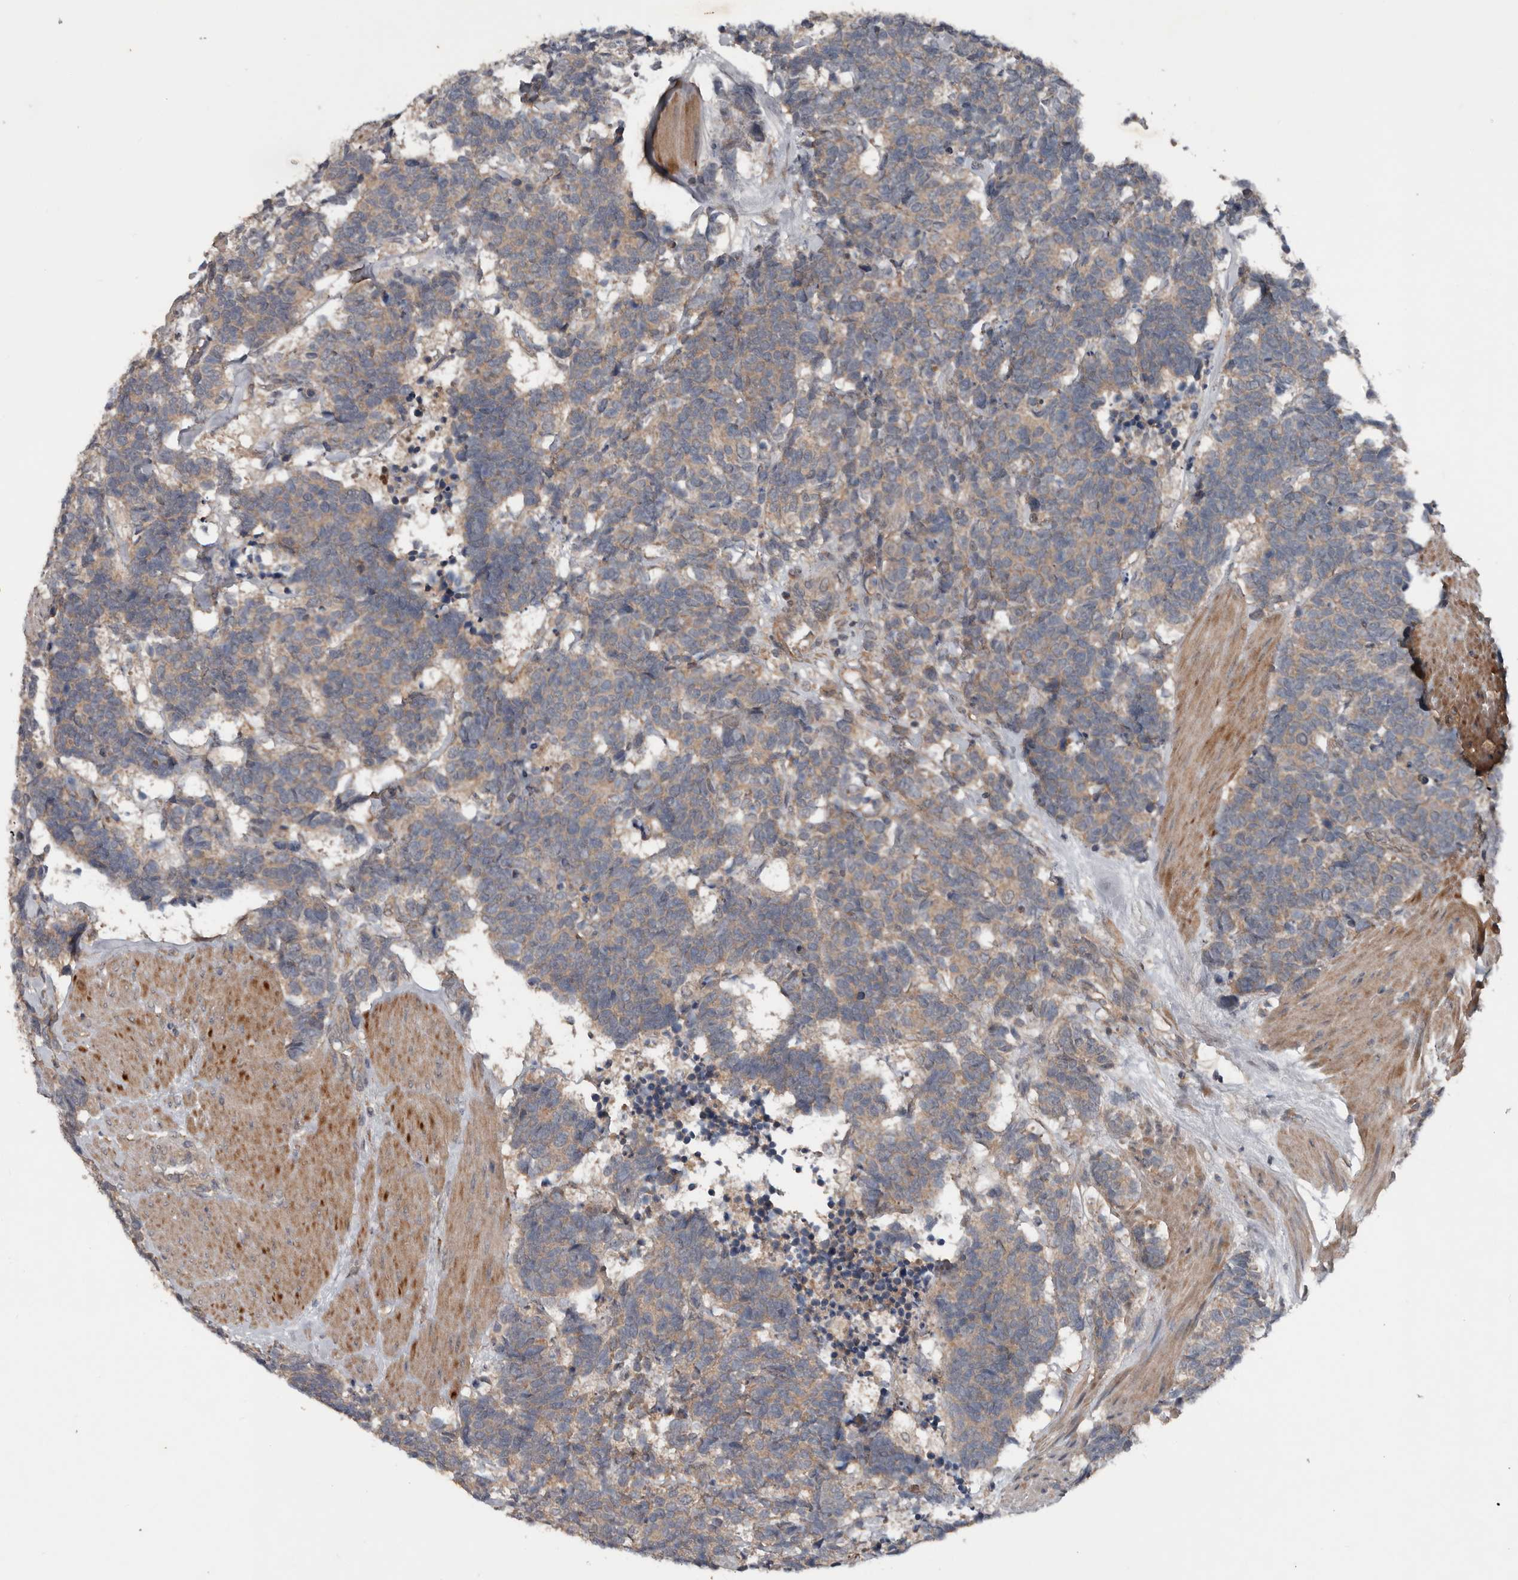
{"staining": {"intensity": "weak", "quantity": ">75%", "location": "cytoplasmic/membranous"}, "tissue": "carcinoid", "cell_type": "Tumor cells", "image_type": "cancer", "snomed": [{"axis": "morphology", "description": "Carcinoma, NOS"}, {"axis": "morphology", "description": "Carcinoid, malignant, NOS"}, {"axis": "topography", "description": "Urinary bladder"}], "caption": "Immunohistochemical staining of human carcinoma reveals low levels of weak cytoplasmic/membranous protein staining in about >75% of tumor cells.", "gene": "DNAJB4", "patient": {"sex": "male", "age": 57}}